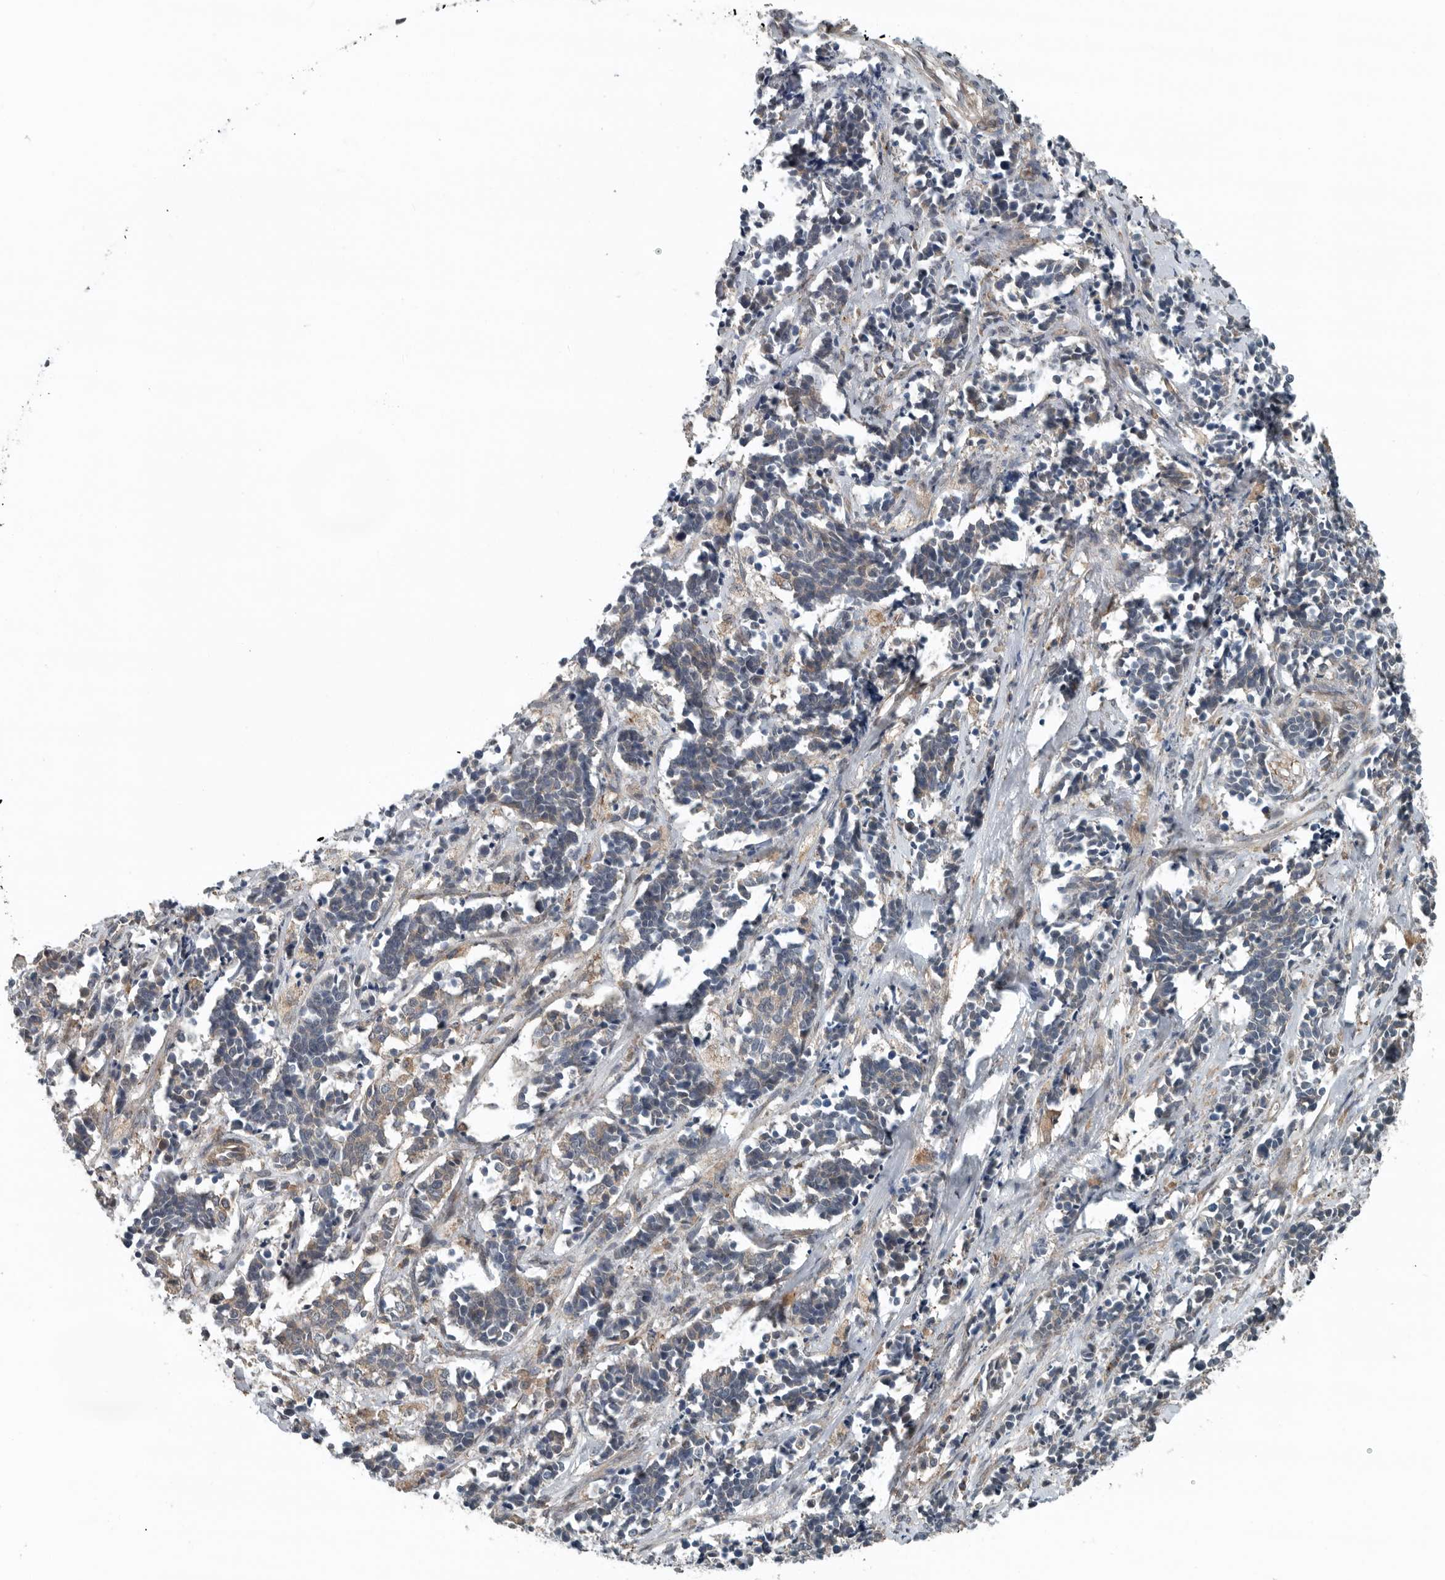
{"staining": {"intensity": "negative", "quantity": "none", "location": "none"}, "tissue": "cervical cancer", "cell_type": "Tumor cells", "image_type": "cancer", "snomed": [{"axis": "morphology", "description": "Normal tissue, NOS"}, {"axis": "morphology", "description": "Squamous cell carcinoma, NOS"}, {"axis": "topography", "description": "Cervix"}], "caption": "Squamous cell carcinoma (cervical) was stained to show a protein in brown. There is no significant positivity in tumor cells.", "gene": "AMFR", "patient": {"sex": "female", "age": 35}}